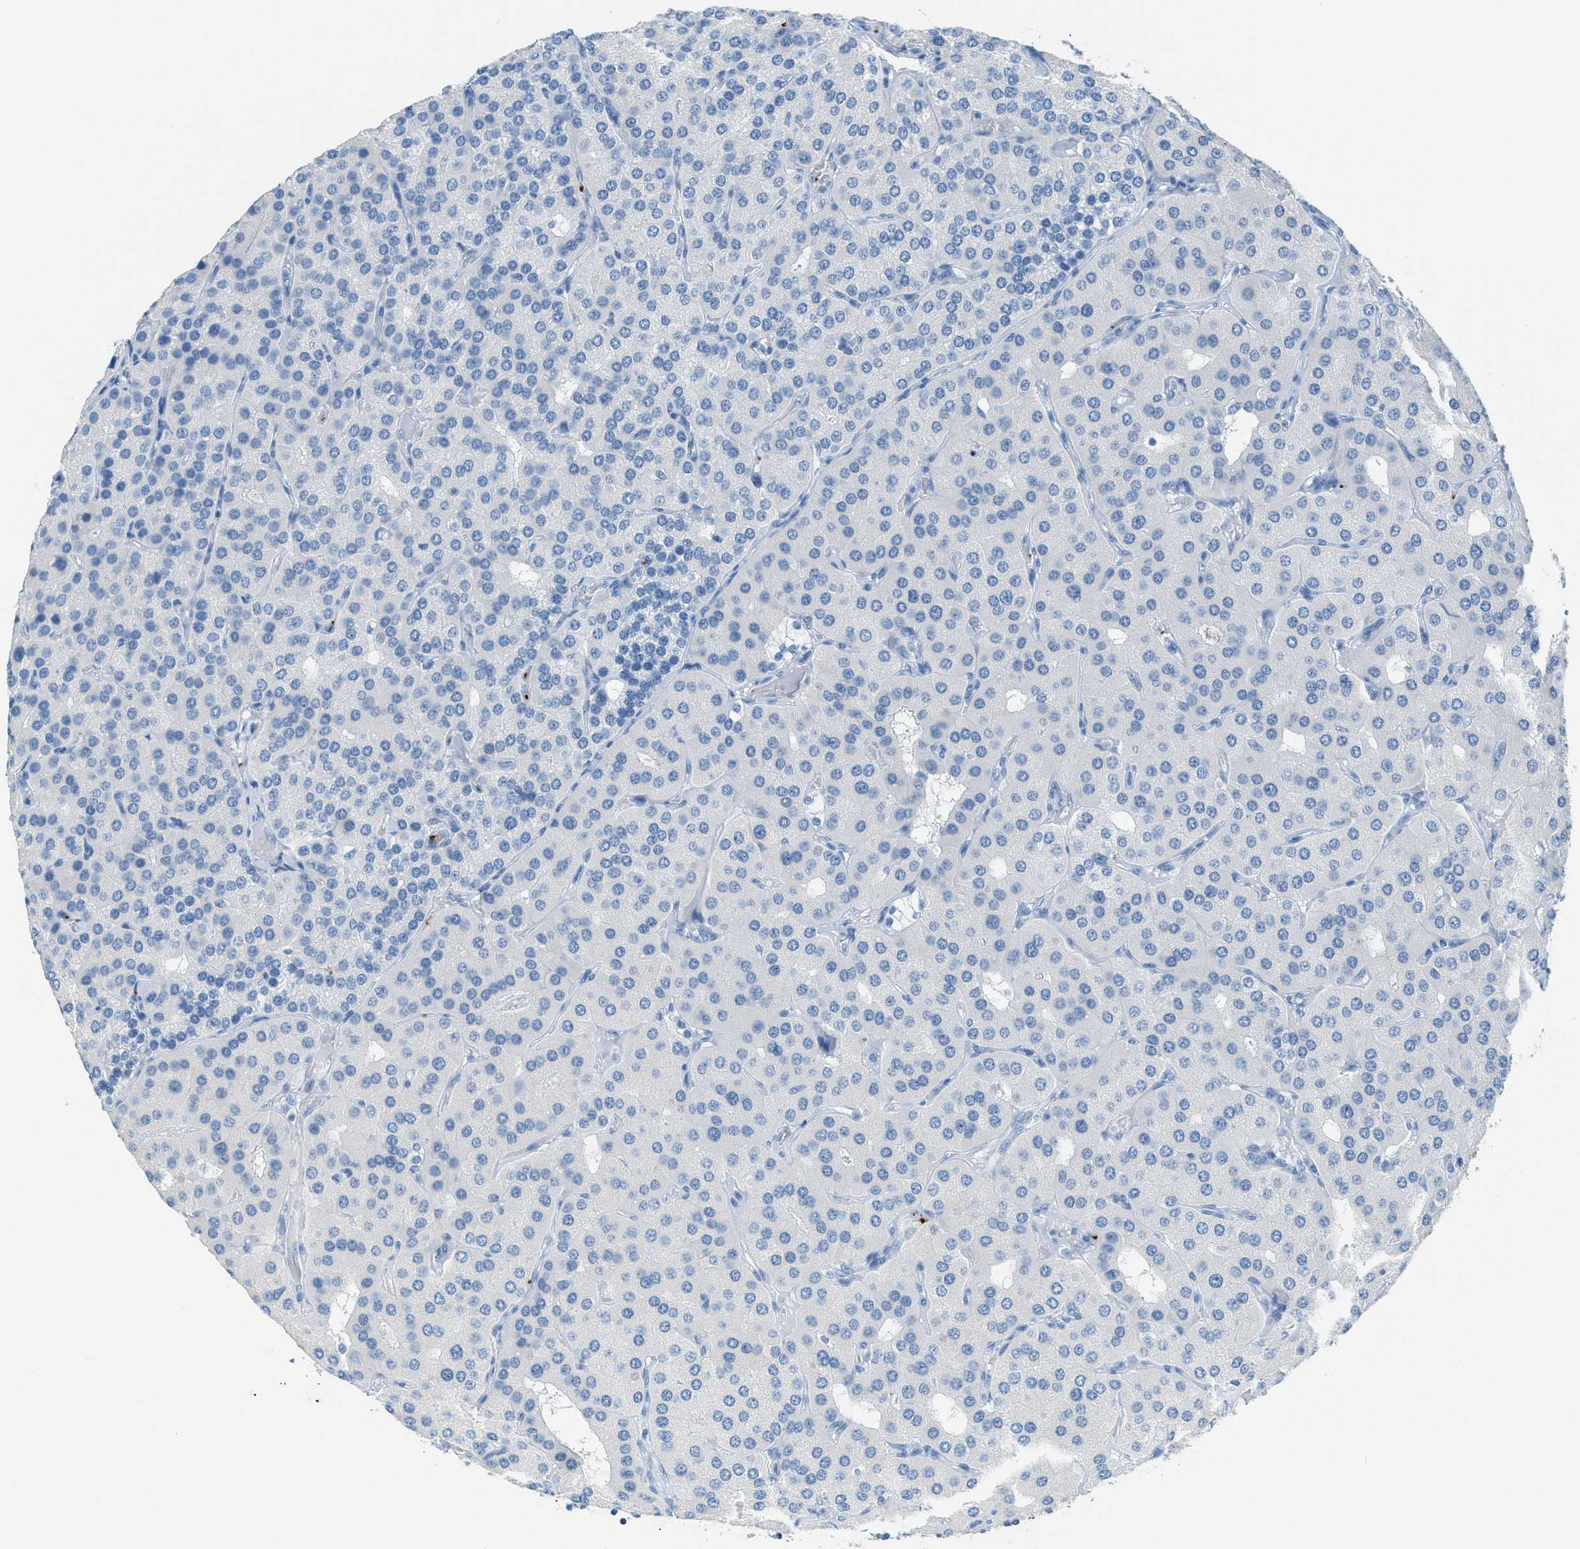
{"staining": {"intensity": "negative", "quantity": "none", "location": "none"}, "tissue": "parathyroid gland", "cell_type": "Glandular cells", "image_type": "normal", "snomed": [{"axis": "morphology", "description": "Normal tissue, NOS"}, {"axis": "morphology", "description": "Adenoma, NOS"}, {"axis": "topography", "description": "Parathyroid gland"}], "caption": "This is an immunohistochemistry histopathology image of benign parathyroid gland. There is no expression in glandular cells.", "gene": "PPBP", "patient": {"sex": "female", "age": 86}}